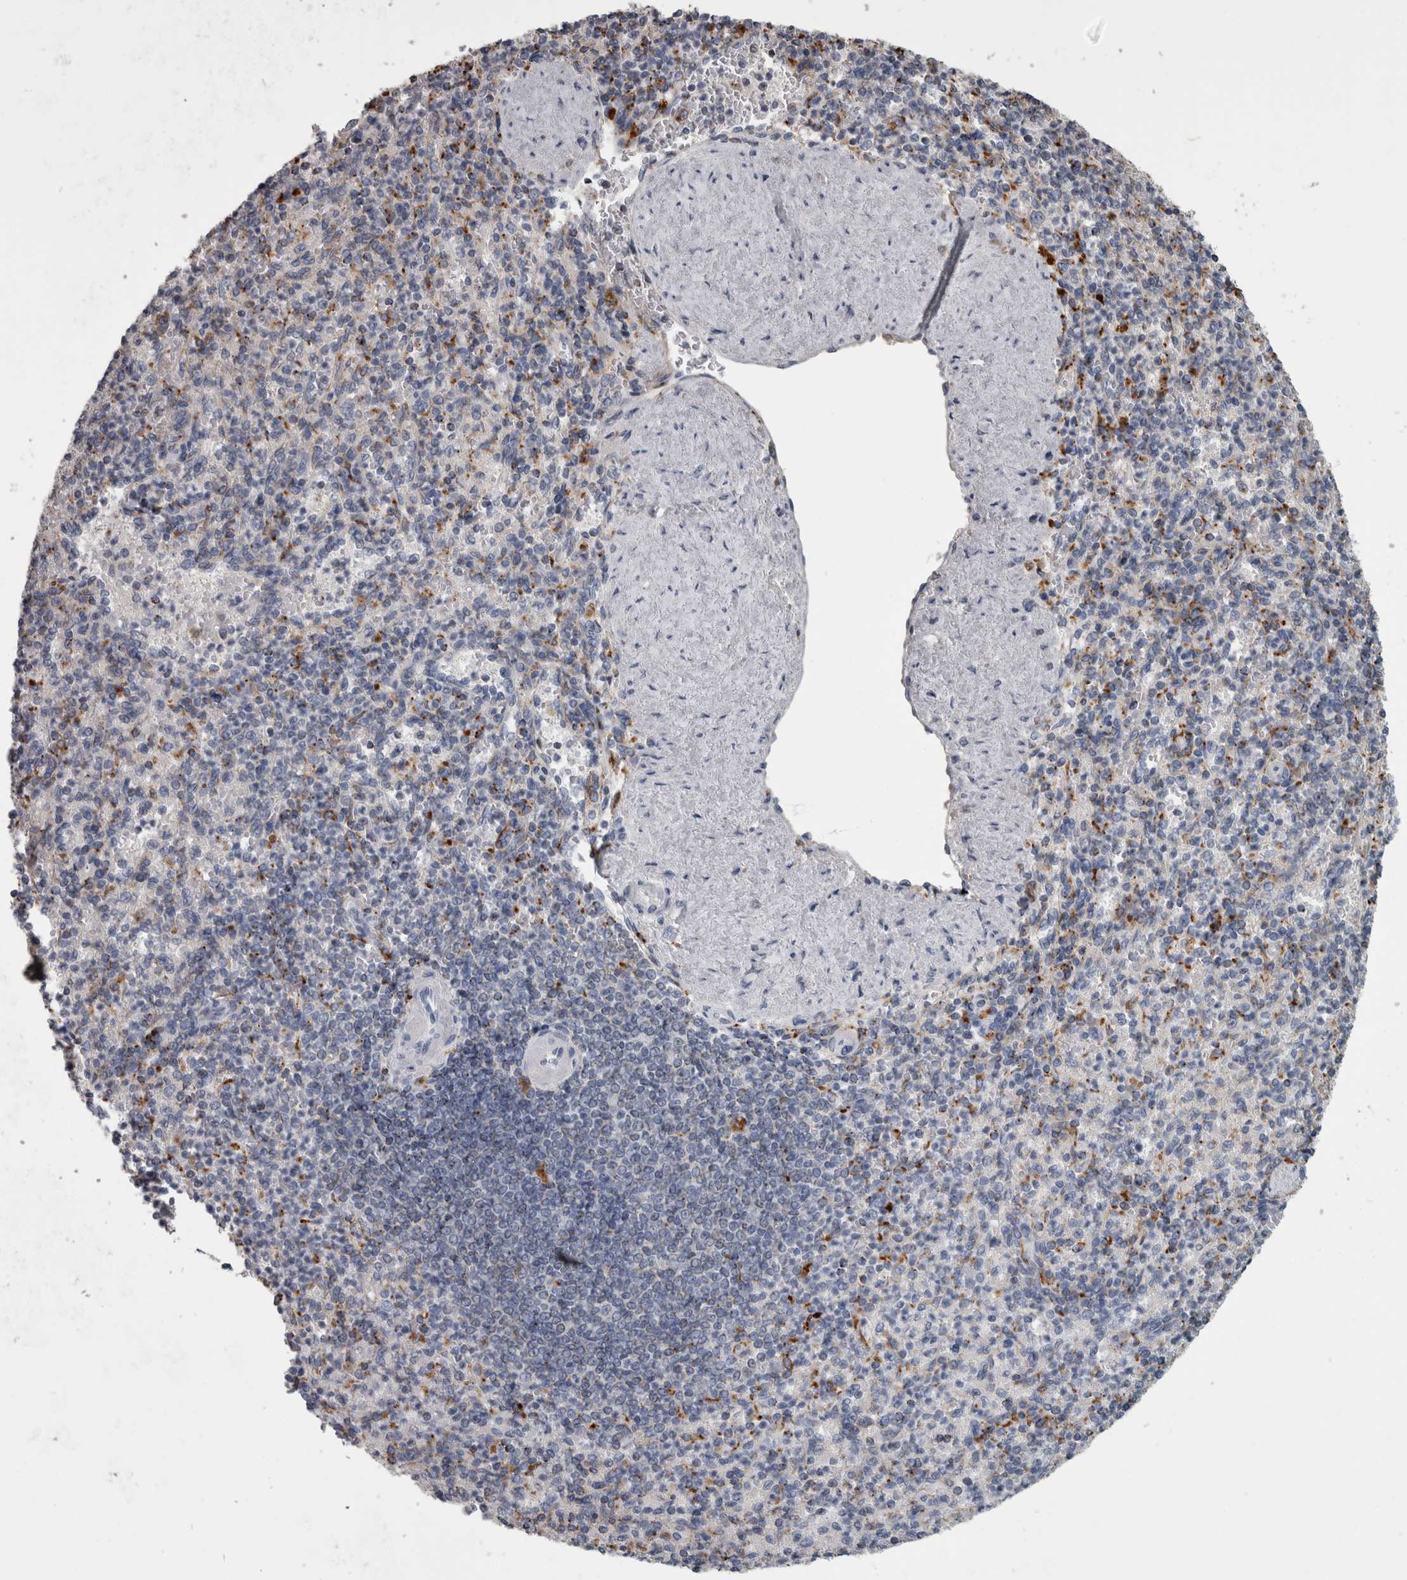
{"staining": {"intensity": "moderate", "quantity": "<25%", "location": "cytoplasmic/membranous"}, "tissue": "spleen", "cell_type": "Cells in red pulp", "image_type": "normal", "snomed": [{"axis": "morphology", "description": "Normal tissue, NOS"}, {"axis": "topography", "description": "Spleen"}], "caption": "Protein analysis of benign spleen demonstrates moderate cytoplasmic/membranous staining in approximately <25% of cells in red pulp. (DAB IHC with brightfield microscopy, high magnification).", "gene": "NAAA", "patient": {"sex": "female", "age": 74}}